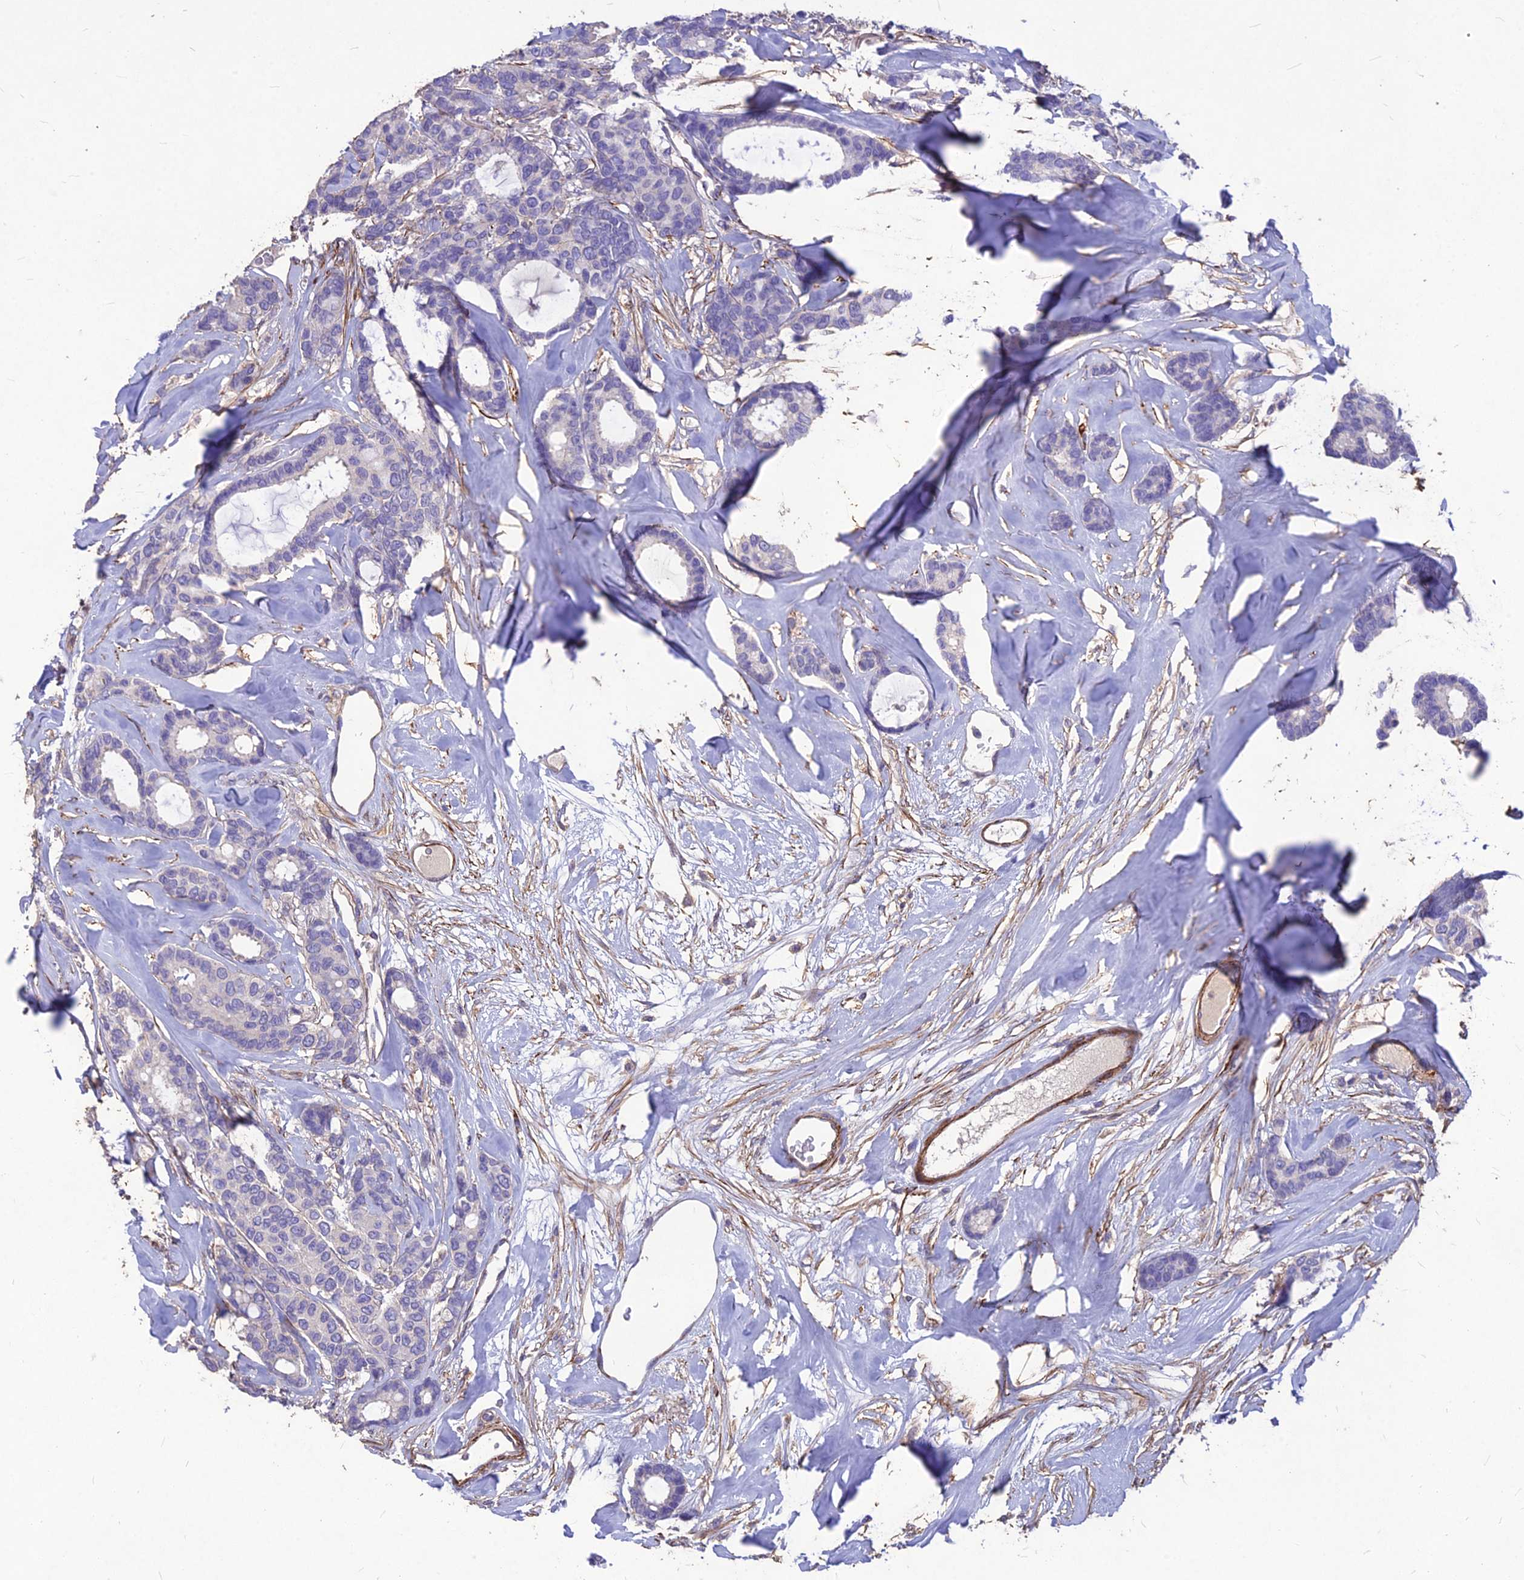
{"staining": {"intensity": "negative", "quantity": "none", "location": "none"}, "tissue": "breast cancer", "cell_type": "Tumor cells", "image_type": "cancer", "snomed": [{"axis": "morphology", "description": "Duct carcinoma"}, {"axis": "topography", "description": "Breast"}], "caption": "Tumor cells show no significant staining in breast cancer.", "gene": "CLUH", "patient": {"sex": "female", "age": 87}}